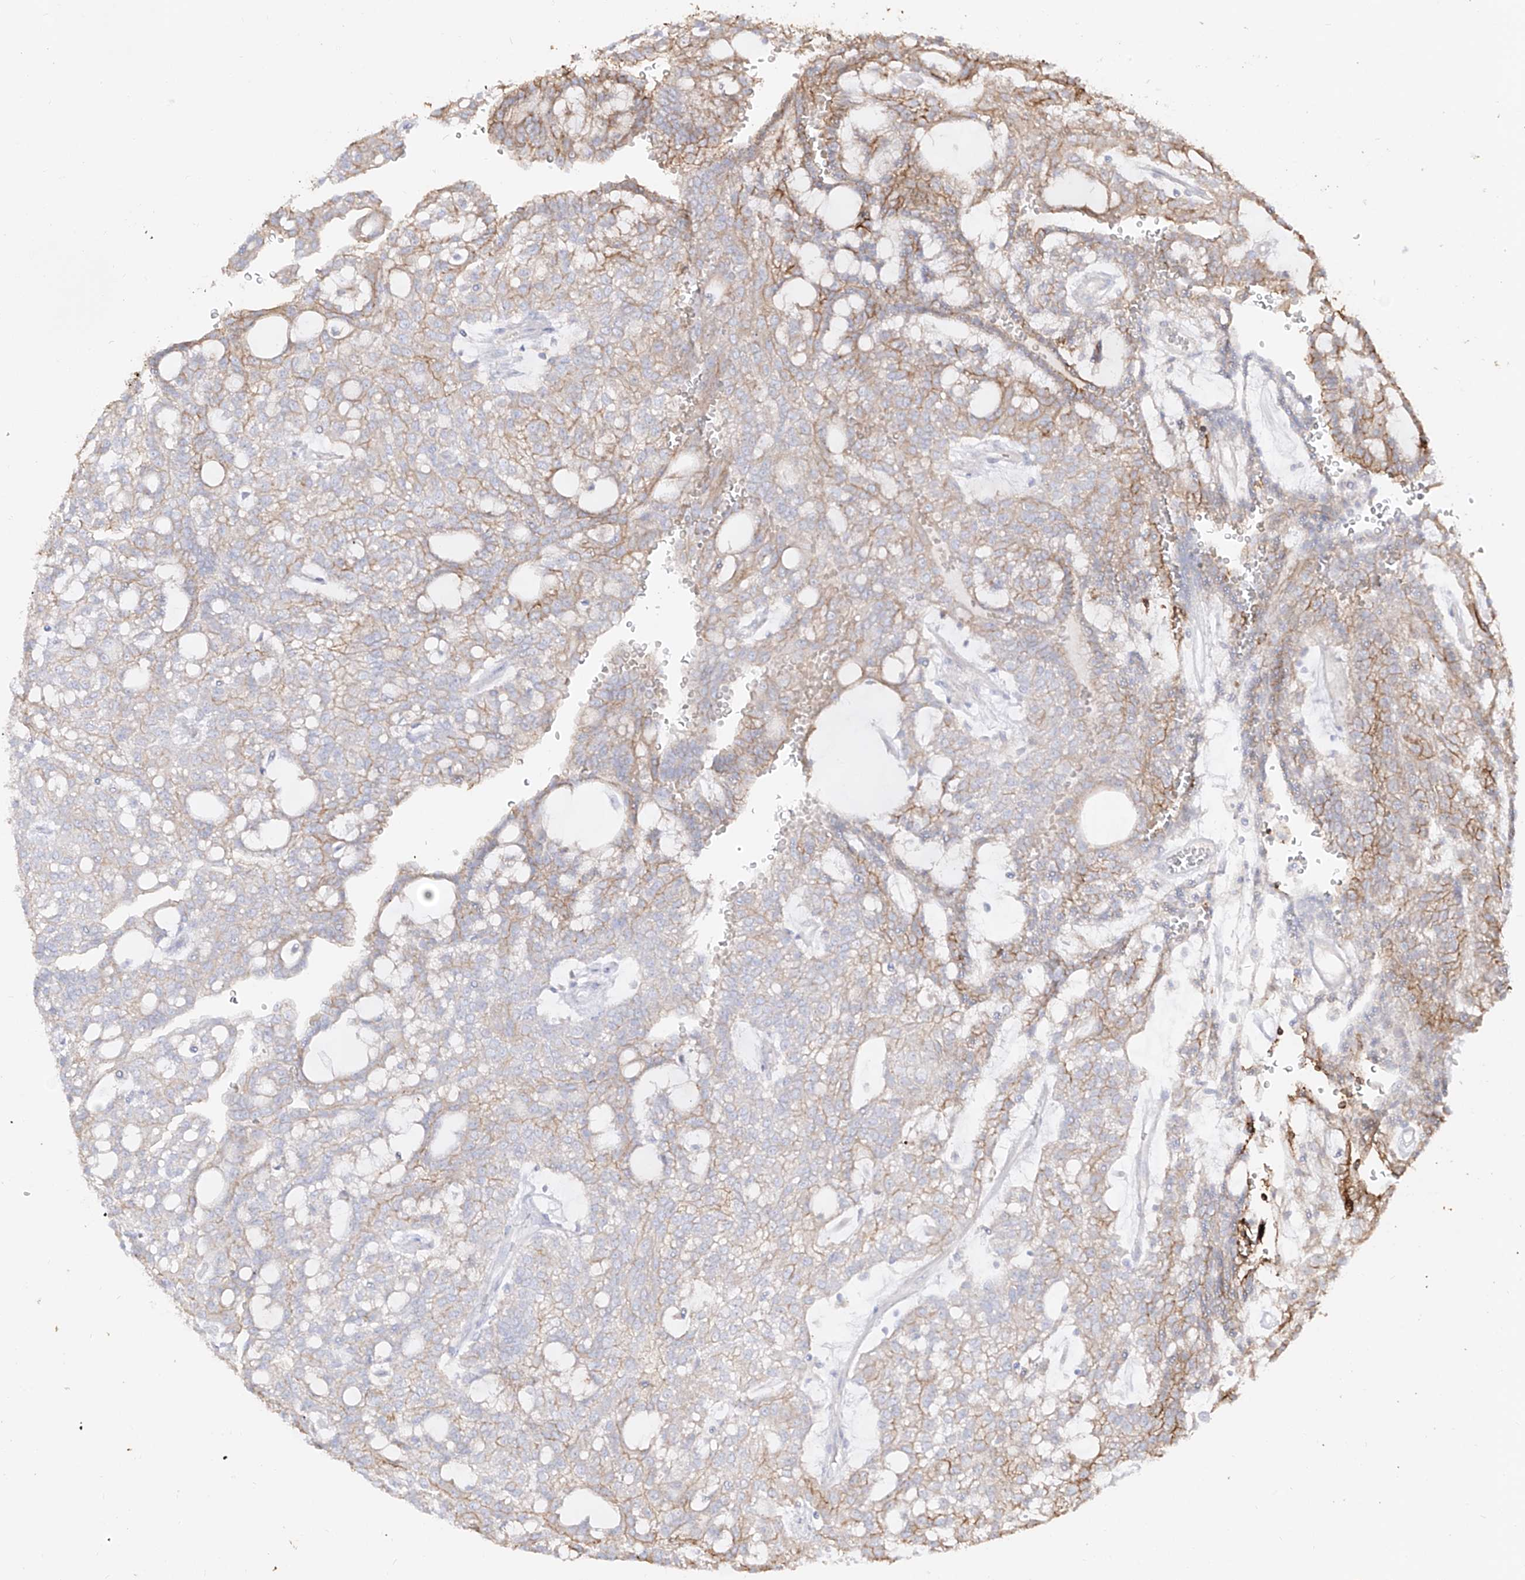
{"staining": {"intensity": "moderate", "quantity": "<25%", "location": "cytoplasmic/membranous"}, "tissue": "renal cancer", "cell_type": "Tumor cells", "image_type": "cancer", "snomed": [{"axis": "morphology", "description": "Adenocarcinoma, NOS"}, {"axis": "topography", "description": "Kidney"}], "caption": "Tumor cells demonstrate moderate cytoplasmic/membranous expression in about <25% of cells in adenocarcinoma (renal). (IHC, brightfield microscopy, high magnification).", "gene": "ZGRF1", "patient": {"sex": "male", "age": 63}}